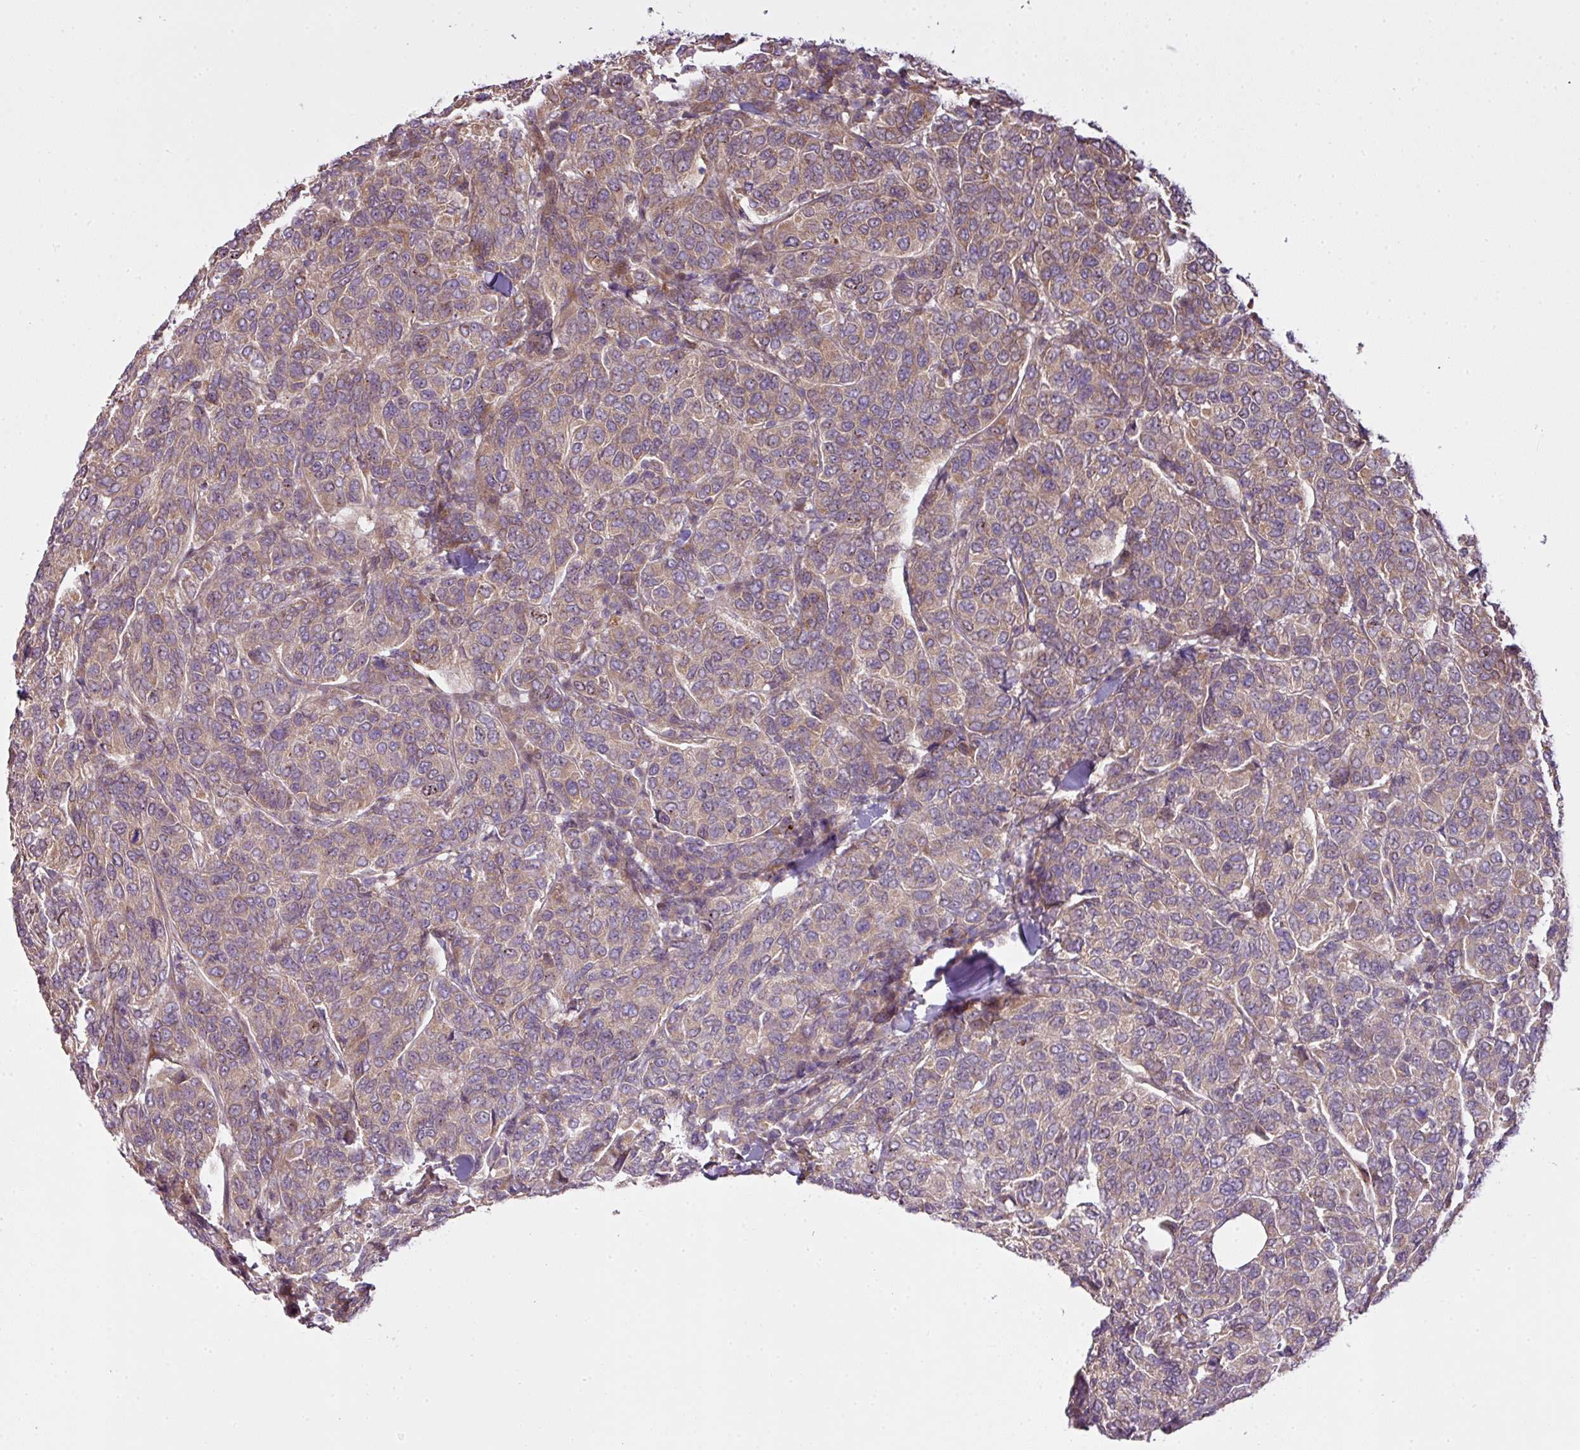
{"staining": {"intensity": "weak", "quantity": "25%-75%", "location": "cytoplasmic/membranous"}, "tissue": "breast cancer", "cell_type": "Tumor cells", "image_type": "cancer", "snomed": [{"axis": "morphology", "description": "Duct carcinoma"}, {"axis": "topography", "description": "Breast"}], "caption": "Breast infiltrating ductal carcinoma stained with DAB immunohistochemistry demonstrates low levels of weak cytoplasmic/membranous positivity in approximately 25%-75% of tumor cells.", "gene": "COX18", "patient": {"sex": "female", "age": 55}}